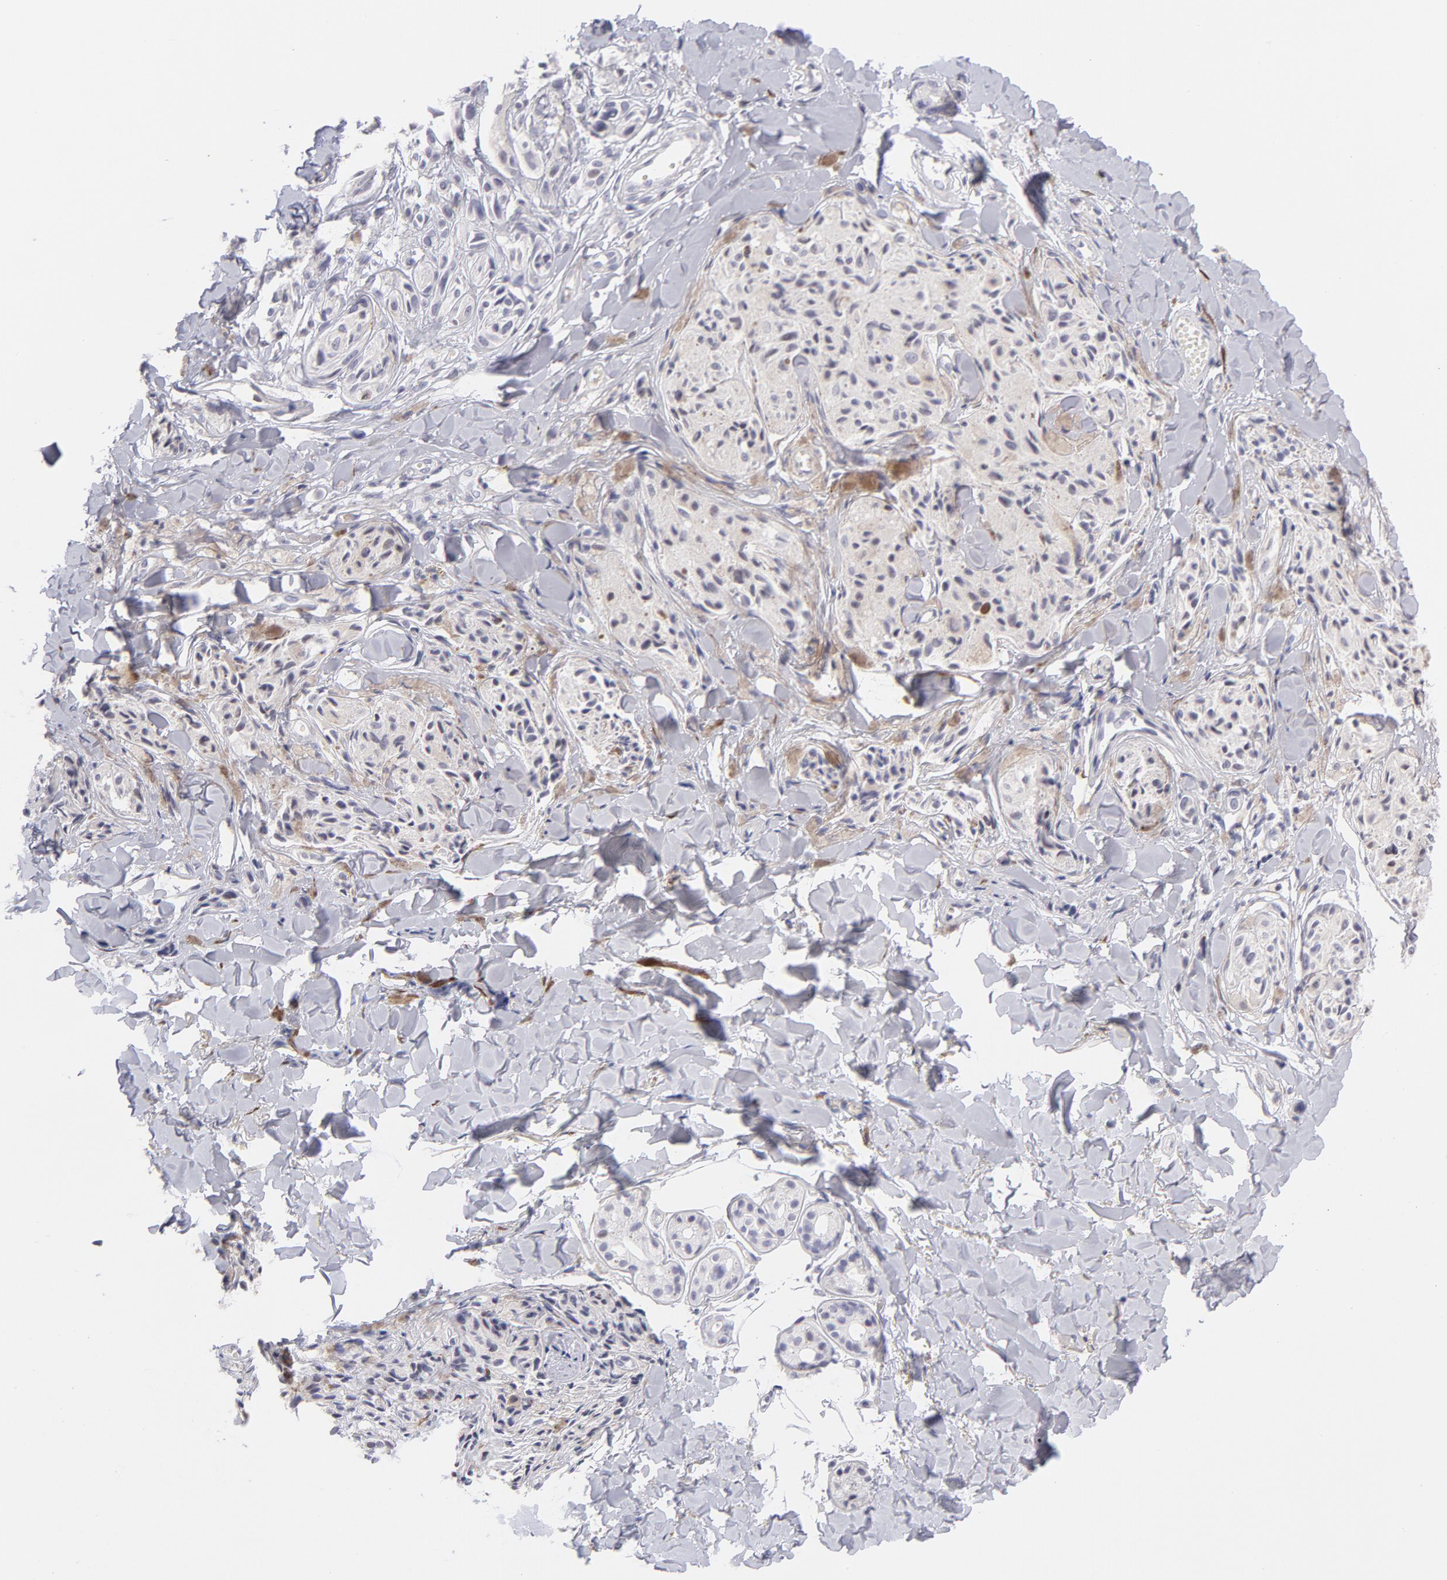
{"staining": {"intensity": "negative", "quantity": "none", "location": "none"}, "tissue": "melanoma", "cell_type": "Tumor cells", "image_type": "cancer", "snomed": [{"axis": "morphology", "description": "Malignant melanoma, Metastatic site"}, {"axis": "topography", "description": "Skin"}], "caption": "Tumor cells are negative for brown protein staining in melanoma.", "gene": "LTB4R", "patient": {"sex": "female", "age": 66}}